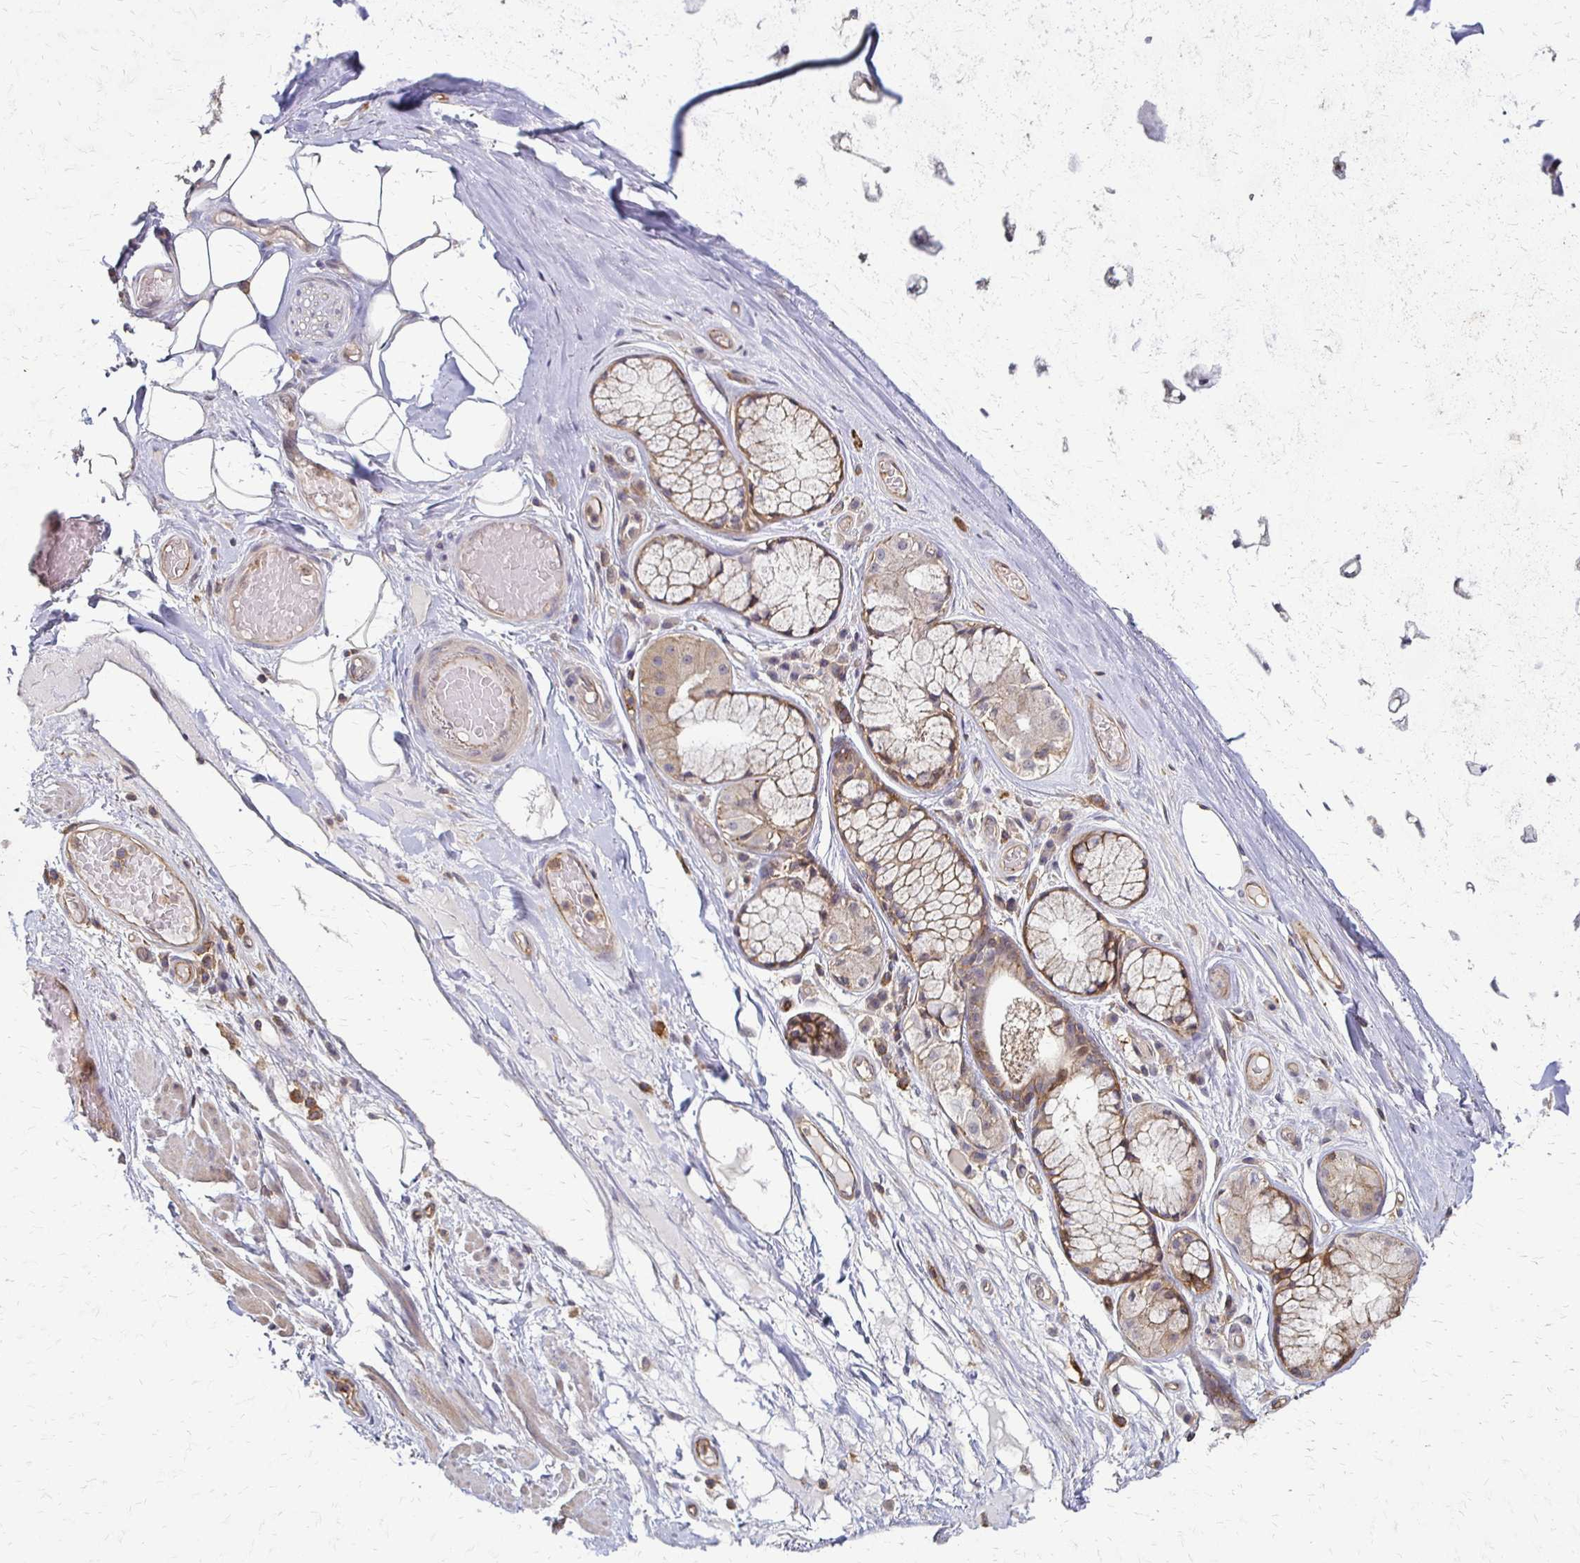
{"staining": {"intensity": "negative", "quantity": "none", "location": "none"}, "tissue": "adipose tissue", "cell_type": "Adipocytes", "image_type": "normal", "snomed": [{"axis": "morphology", "description": "Normal tissue, NOS"}, {"axis": "topography", "description": "Cartilage tissue"}, {"axis": "topography", "description": "Bronchus"}], "caption": "IHC image of normal adipose tissue stained for a protein (brown), which demonstrates no staining in adipocytes.", "gene": "SLC9A9", "patient": {"sex": "male", "age": 64}}